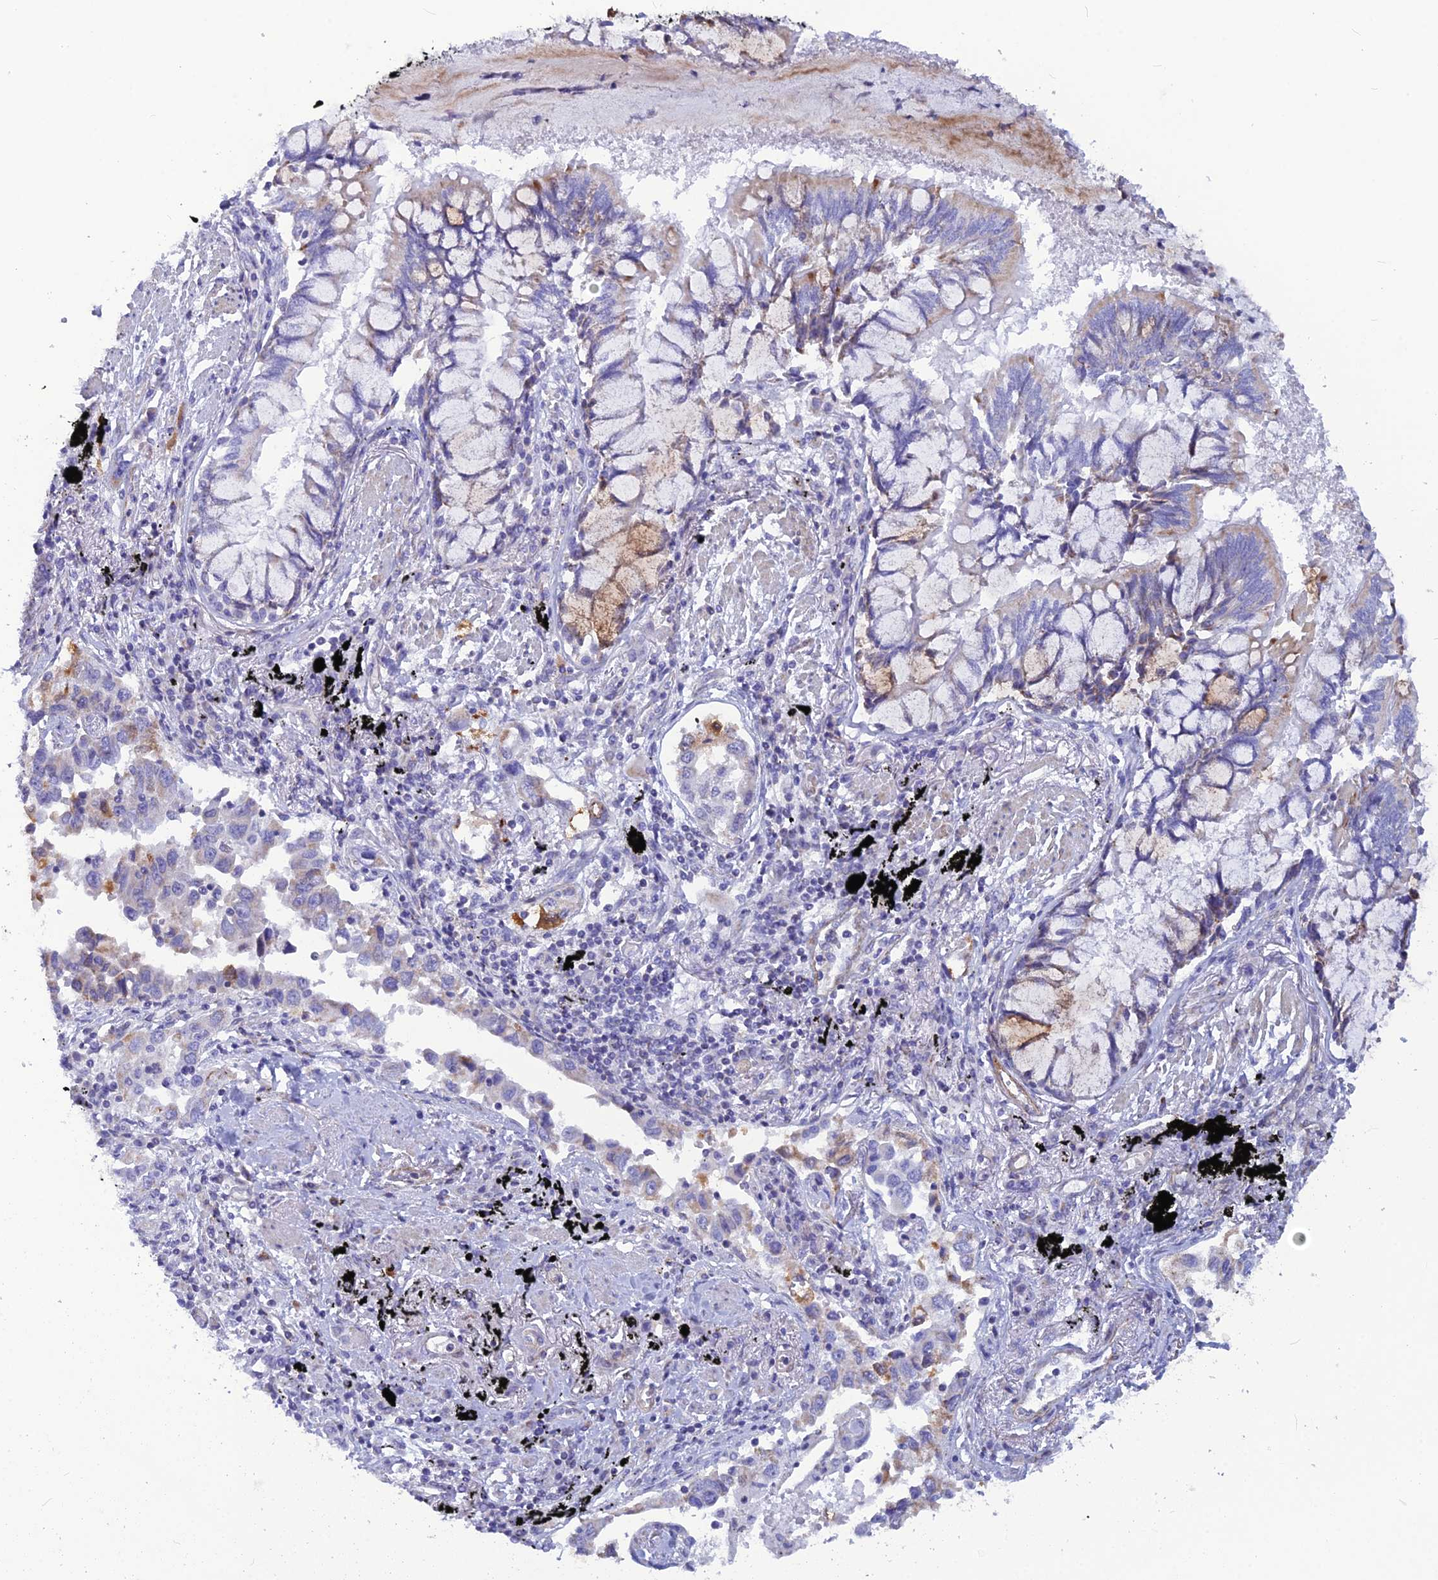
{"staining": {"intensity": "moderate", "quantity": "<25%", "location": "cytoplasmic/membranous"}, "tissue": "lung cancer", "cell_type": "Tumor cells", "image_type": "cancer", "snomed": [{"axis": "morphology", "description": "Adenocarcinoma, NOS"}, {"axis": "topography", "description": "Lung"}], "caption": "This micrograph demonstrates immunohistochemistry staining of human lung cancer (adenocarcinoma), with low moderate cytoplasmic/membranous positivity in about <25% of tumor cells.", "gene": "POMGNT1", "patient": {"sex": "male", "age": 67}}